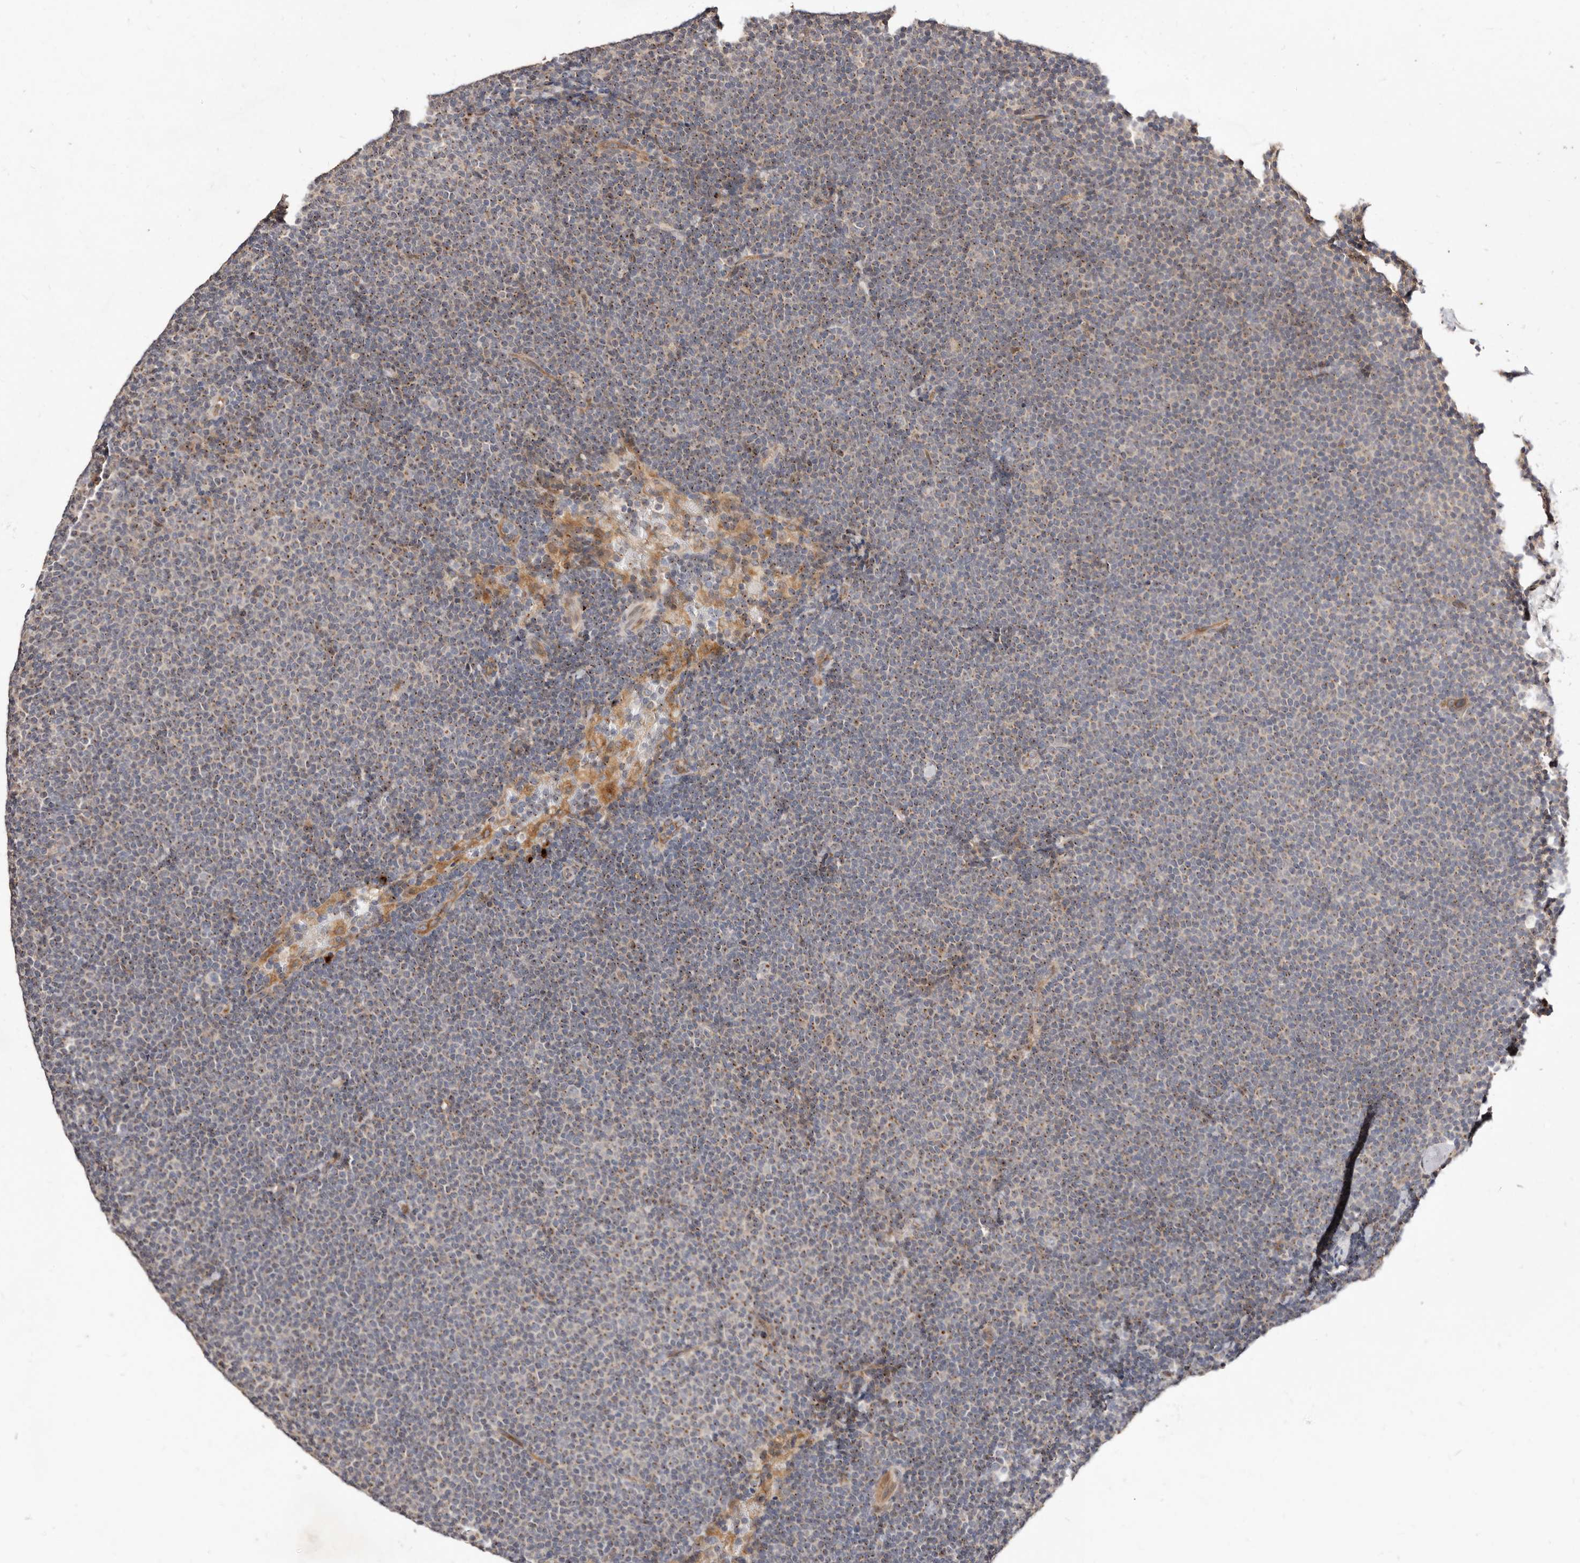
{"staining": {"intensity": "moderate", "quantity": "25%-75%", "location": "cytoplasmic/membranous"}, "tissue": "lymphoma", "cell_type": "Tumor cells", "image_type": "cancer", "snomed": [{"axis": "morphology", "description": "Malignant lymphoma, non-Hodgkin's type, Low grade"}, {"axis": "topography", "description": "Lymph node"}], "caption": "Lymphoma was stained to show a protein in brown. There is medium levels of moderate cytoplasmic/membranous positivity in approximately 25%-75% of tumor cells. (Brightfield microscopy of DAB IHC at high magnification).", "gene": "DACT2", "patient": {"sex": "female", "age": 53}}